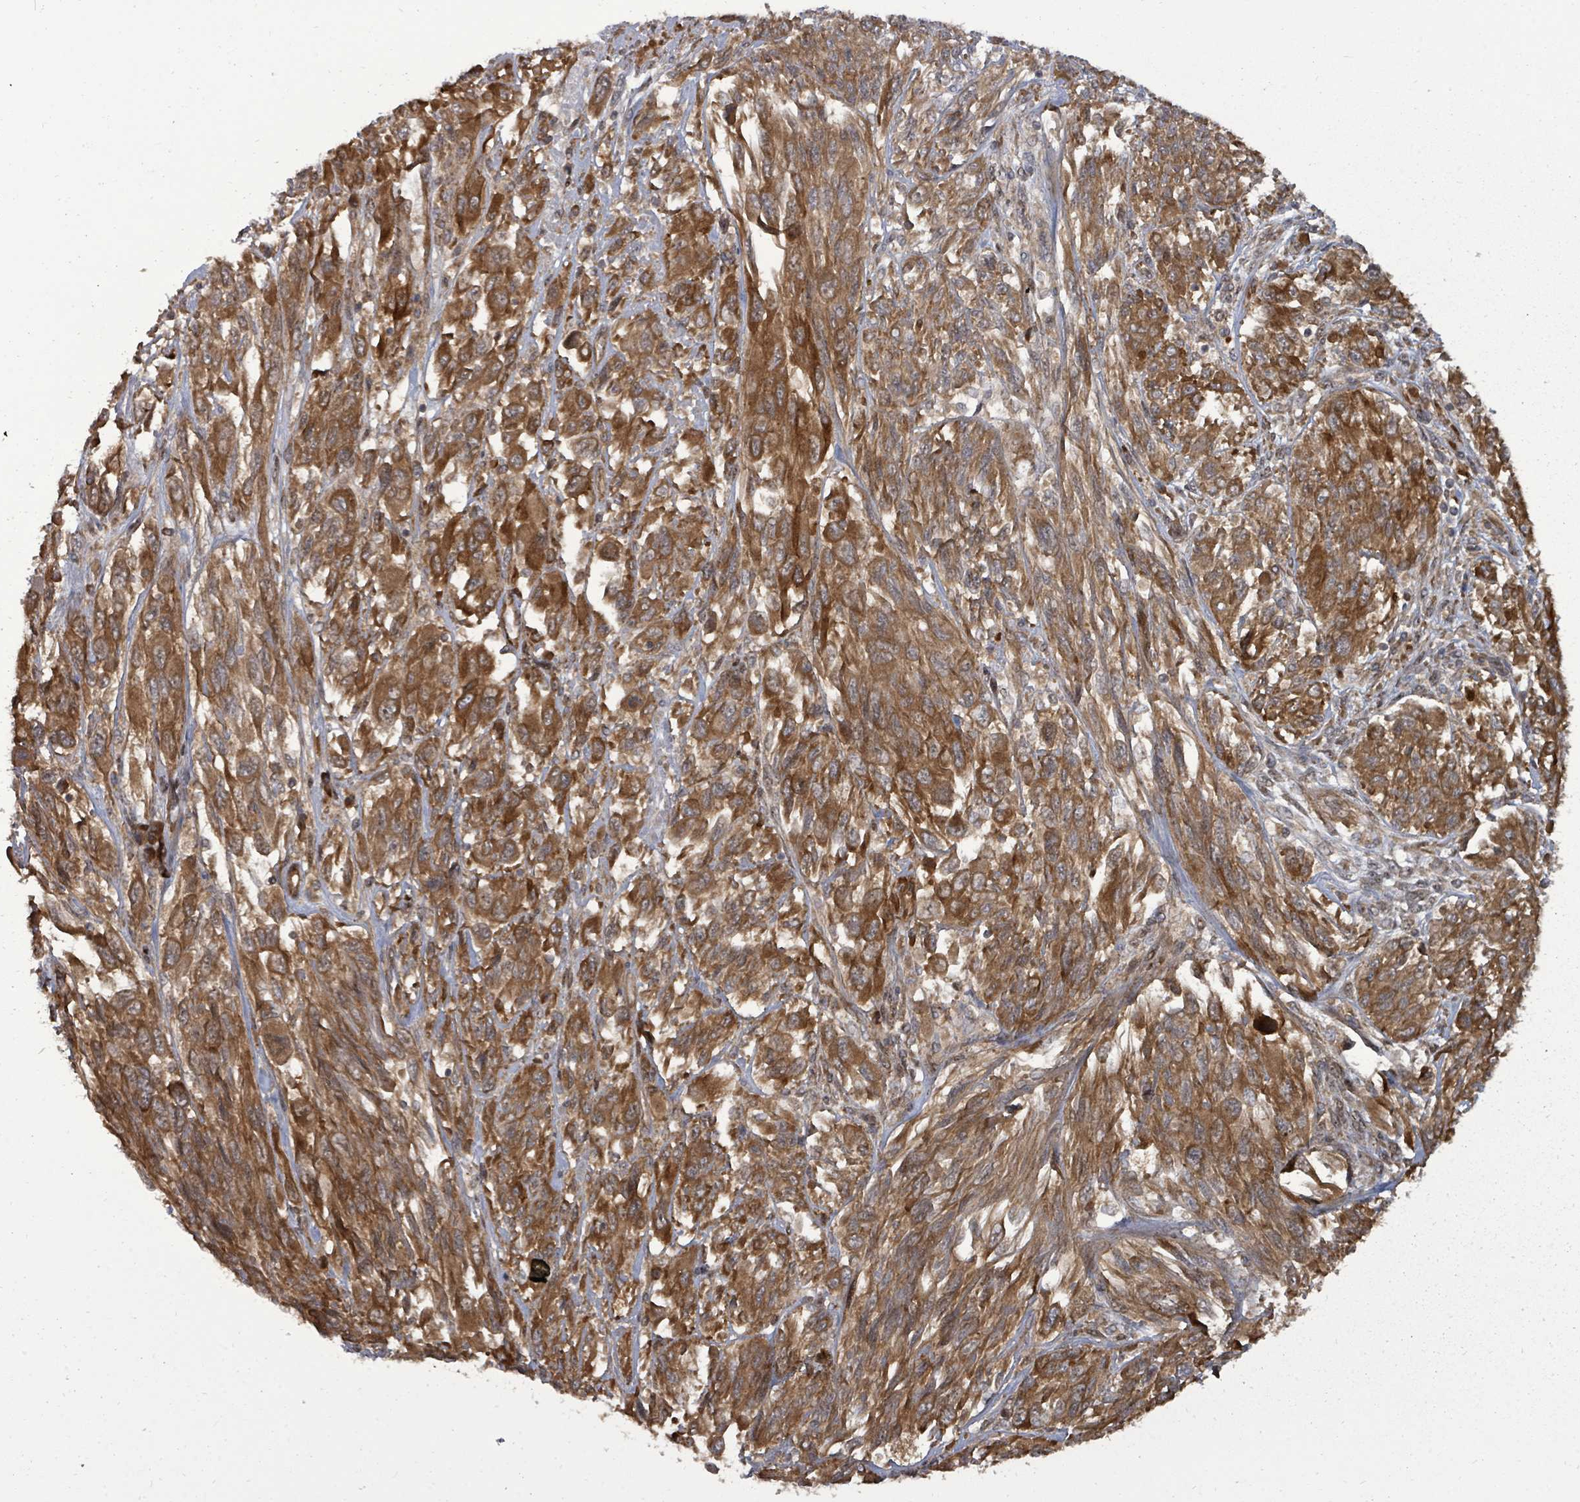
{"staining": {"intensity": "strong", "quantity": ">75%", "location": "cytoplasmic/membranous"}, "tissue": "melanoma", "cell_type": "Tumor cells", "image_type": "cancer", "snomed": [{"axis": "morphology", "description": "Malignant melanoma, NOS"}, {"axis": "topography", "description": "Skin"}], "caption": "Melanoma stained for a protein (brown) demonstrates strong cytoplasmic/membranous positive expression in approximately >75% of tumor cells.", "gene": "EIF3C", "patient": {"sex": "female", "age": 91}}